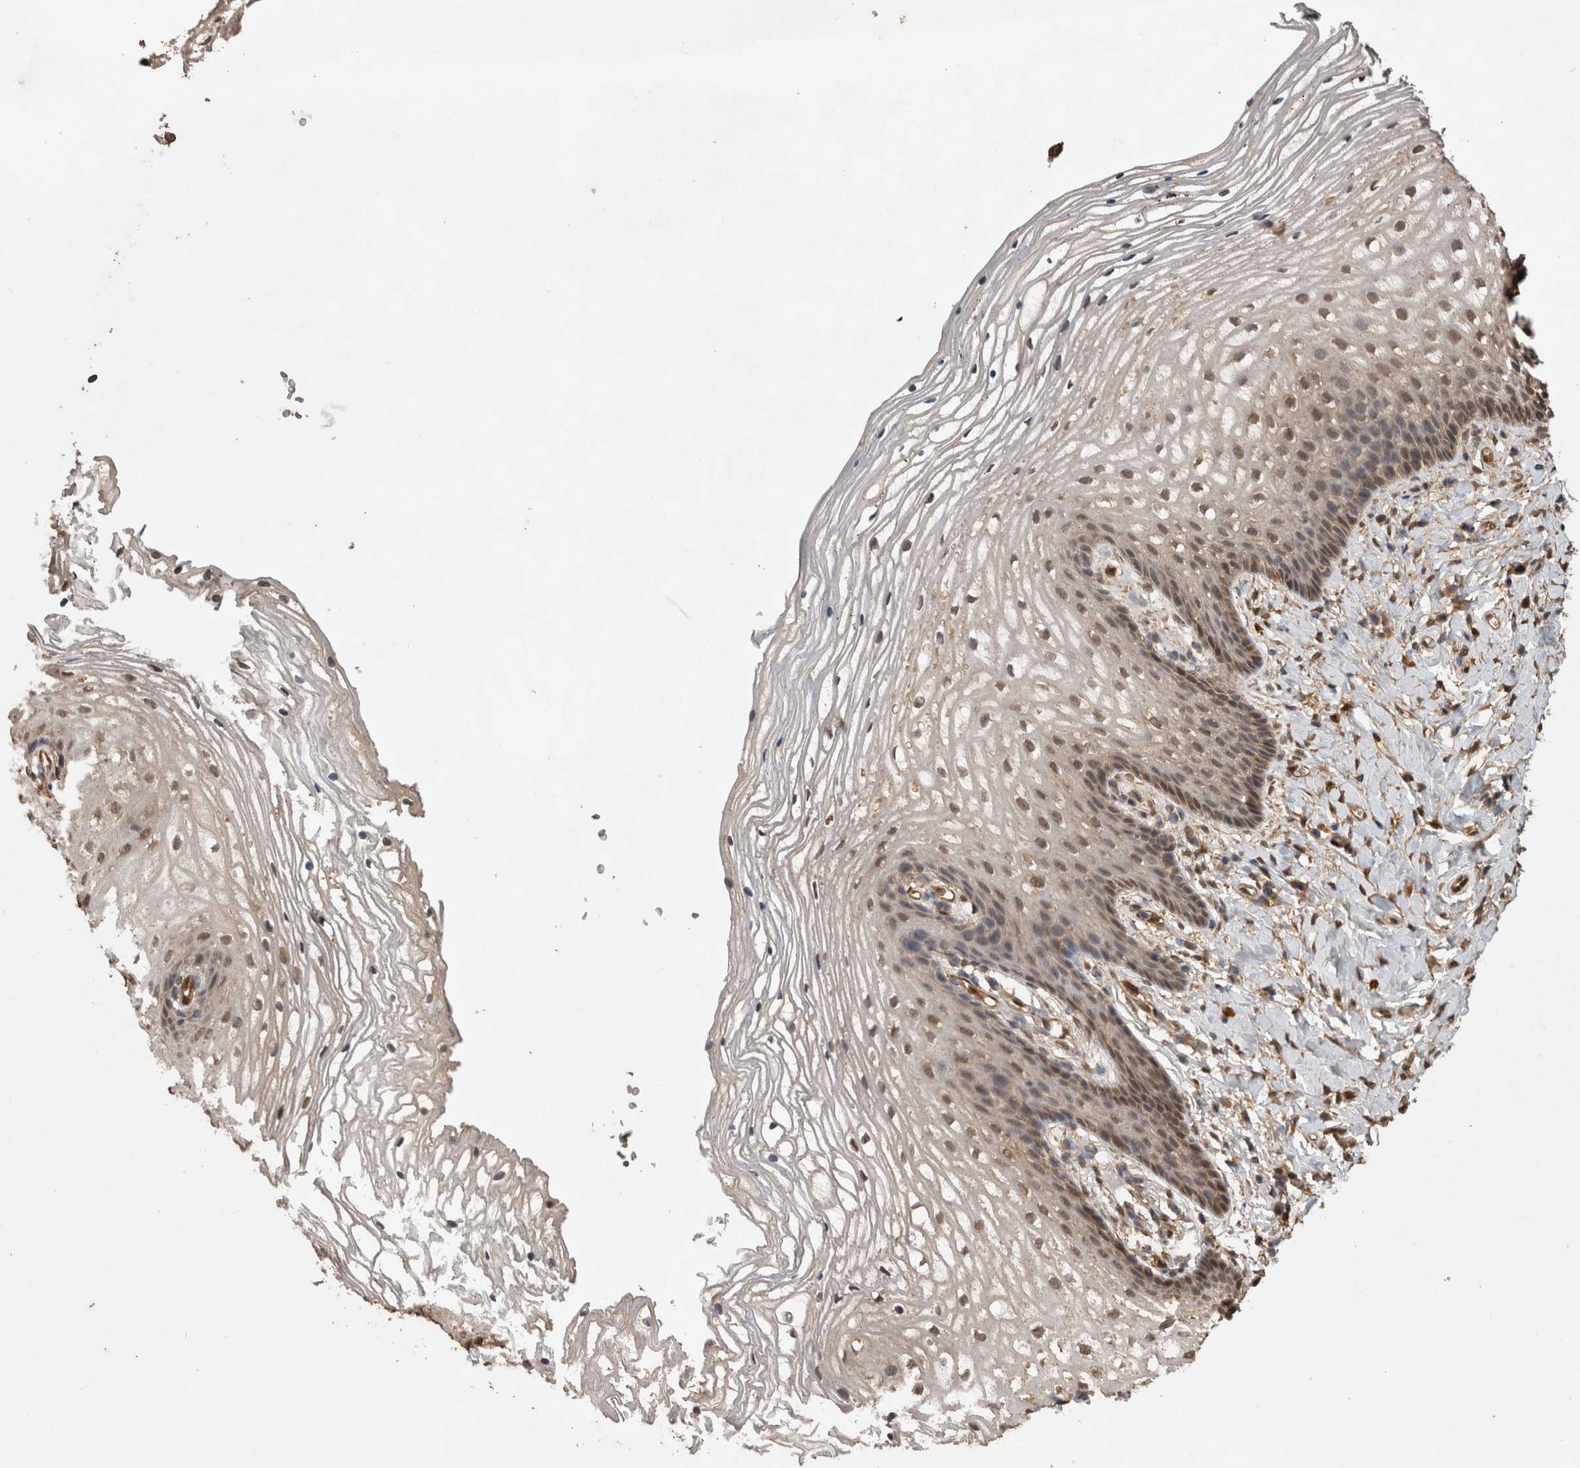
{"staining": {"intensity": "weak", "quantity": ">75%", "location": "nuclear"}, "tissue": "vagina", "cell_type": "Squamous epithelial cells", "image_type": "normal", "snomed": [{"axis": "morphology", "description": "Normal tissue, NOS"}, {"axis": "topography", "description": "Vagina"}], "caption": "An immunohistochemistry photomicrograph of benign tissue is shown. Protein staining in brown highlights weak nuclear positivity in vagina within squamous epithelial cells.", "gene": "LXN", "patient": {"sex": "female", "age": 60}}